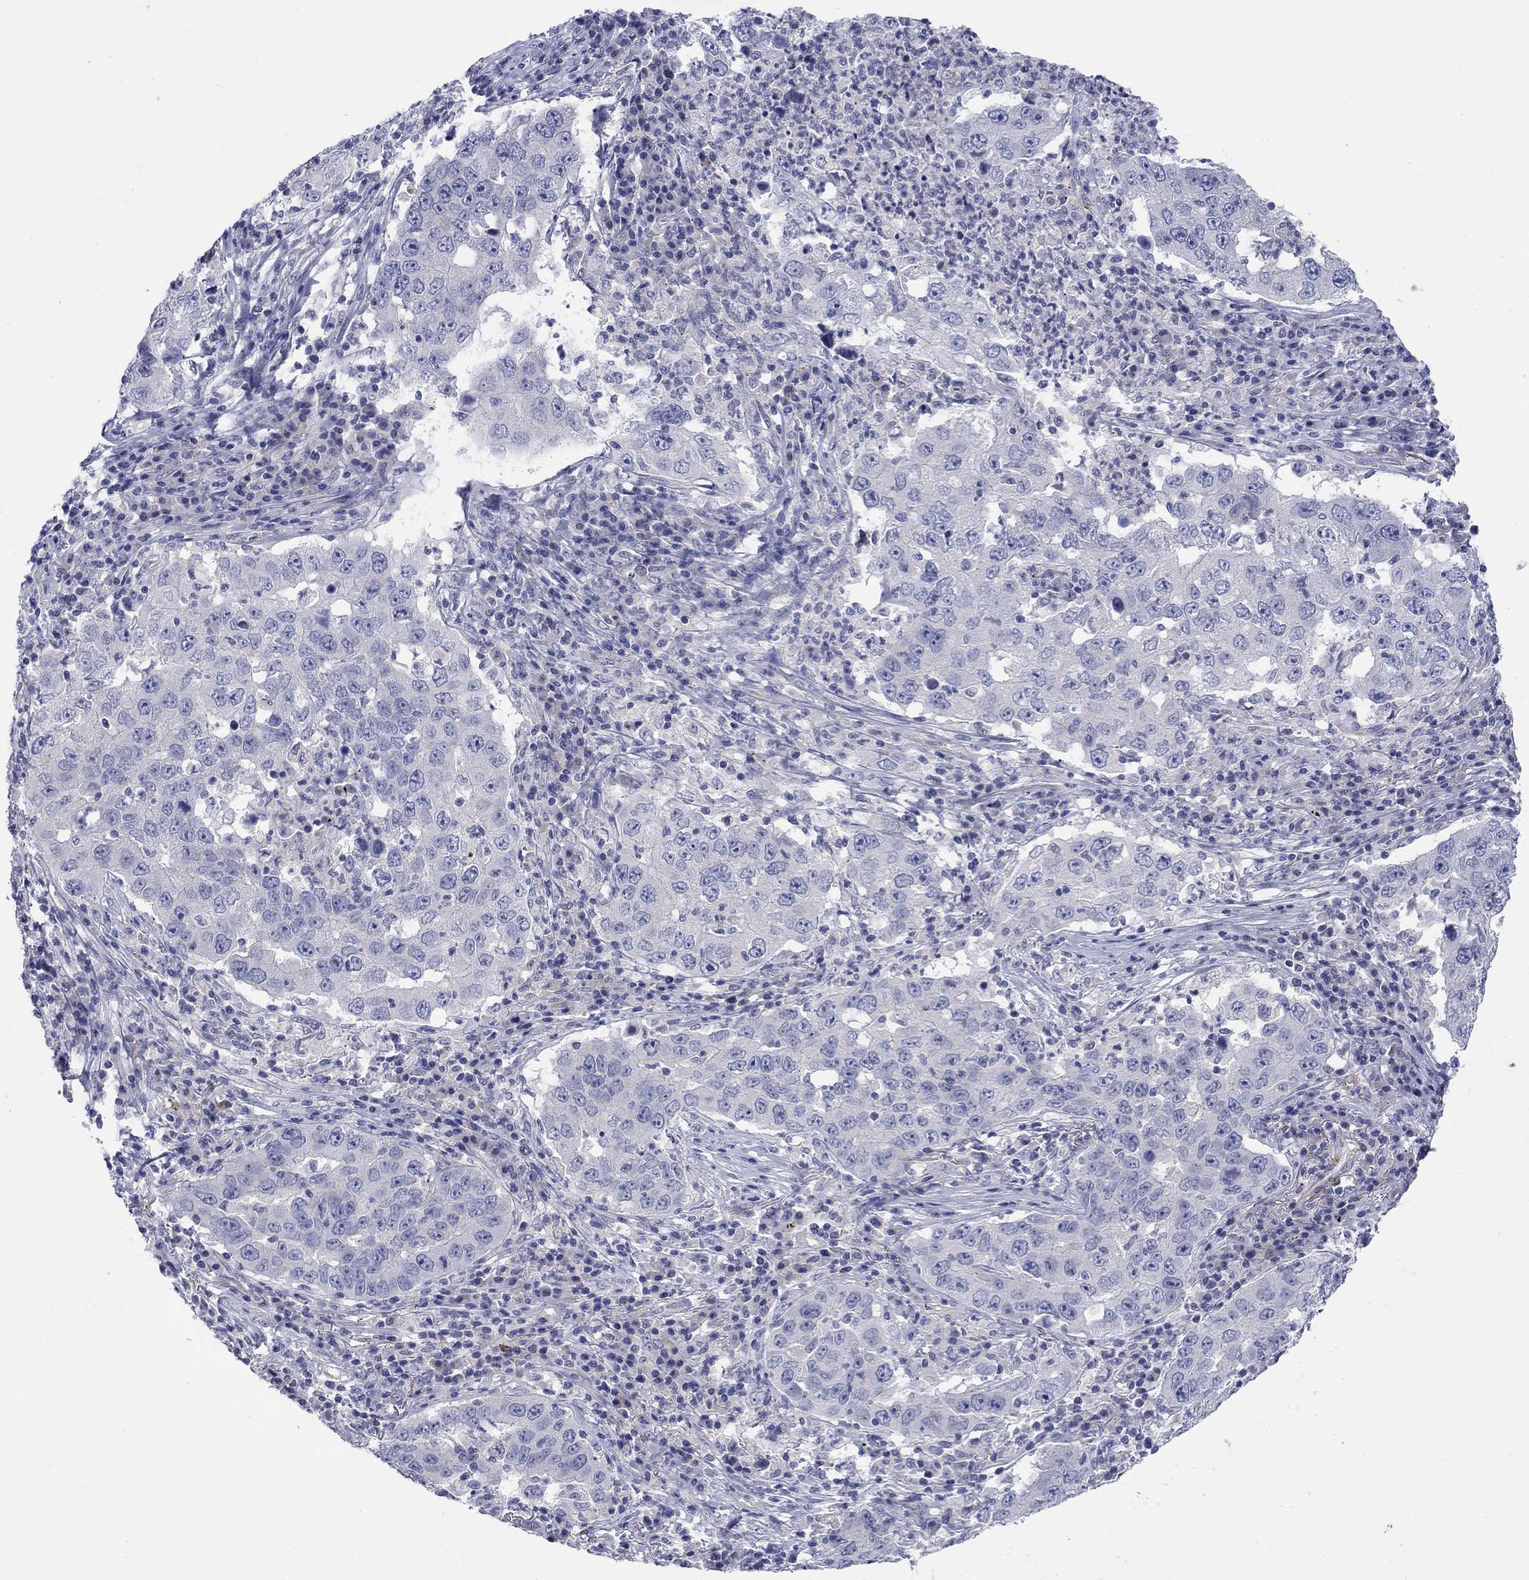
{"staining": {"intensity": "negative", "quantity": "none", "location": "none"}, "tissue": "lung cancer", "cell_type": "Tumor cells", "image_type": "cancer", "snomed": [{"axis": "morphology", "description": "Adenocarcinoma, NOS"}, {"axis": "topography", "description": "Lung"}], "caption": "This is an IHC image of adenocarcinoma (lung). There is no expression in tumor cells.", "gene": "PTPRZ1", "patient": {"sex": "male", "age": 73}}